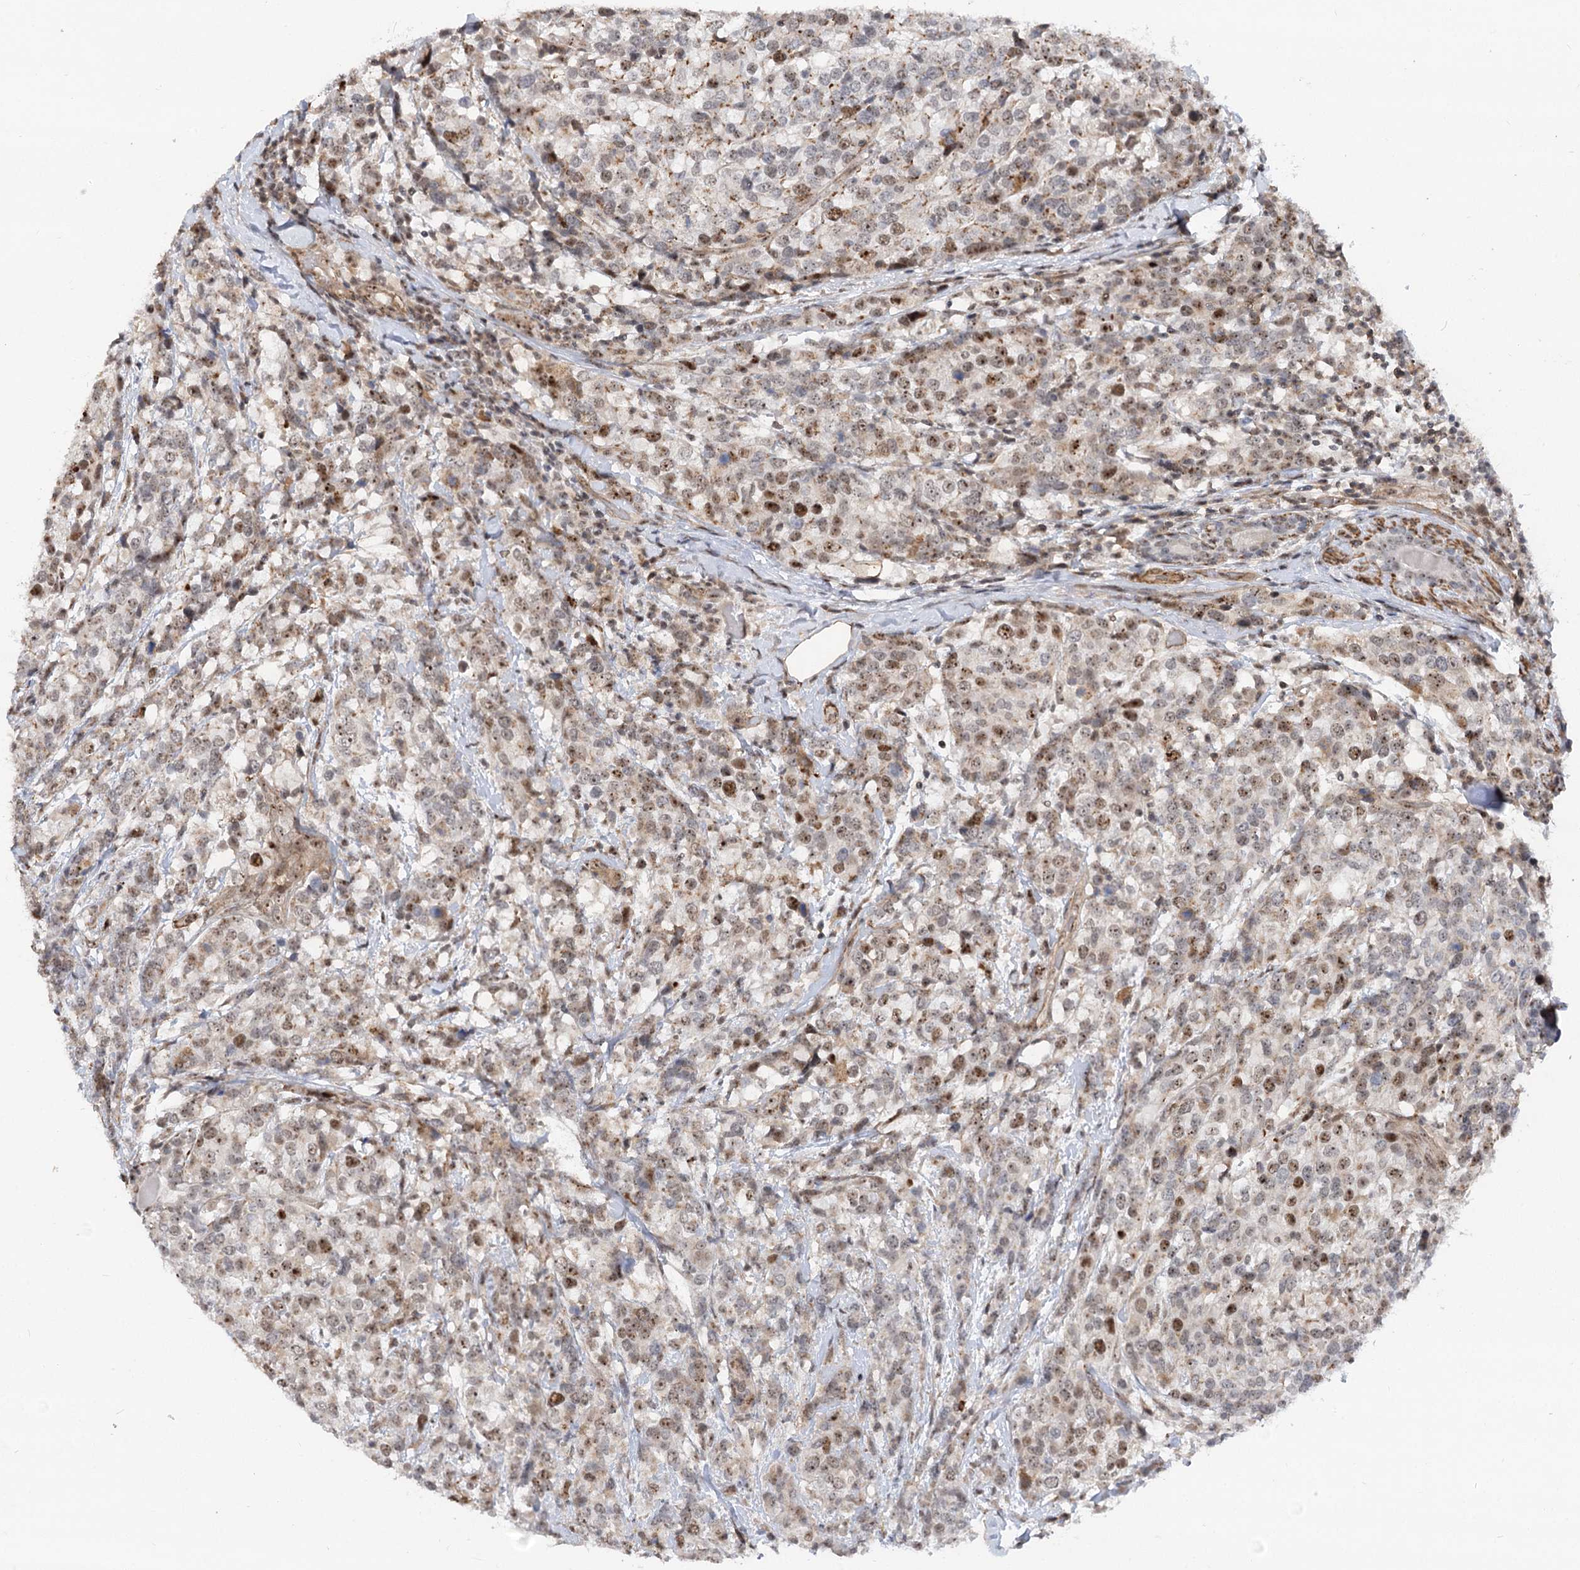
{"staining": {"intensity": "moderate", "quantity": "25%-75%", "location": "cytoplasmic/membranous,nuclear"}, "tissue": "breast cancer", "cell_type": "Tumor cells", "image_type": "cancer", "snomed": [{"axis": "morphology", "description": "Lobular carcinoma"}, {"axis": "topography", "description": "Breast"}], "caption": "Immunohistochemistry (IHC) staining of lobular carcinoma (breast), which exhibits medium levels of moderate cytoplasmic/membranous and nuclear expression in approximately 25%-75% of tumor cells indicating moderate cytoplasmic/membranous and nuclear protein expression. The staining was performed using DAB (3,3'-diaminobenzidine) (brown) for protein detection and nuclei were counterstained in hematoxylin (blue).", "gene": "GNL3L", "patient": {"sex": "female", "age": 59}}